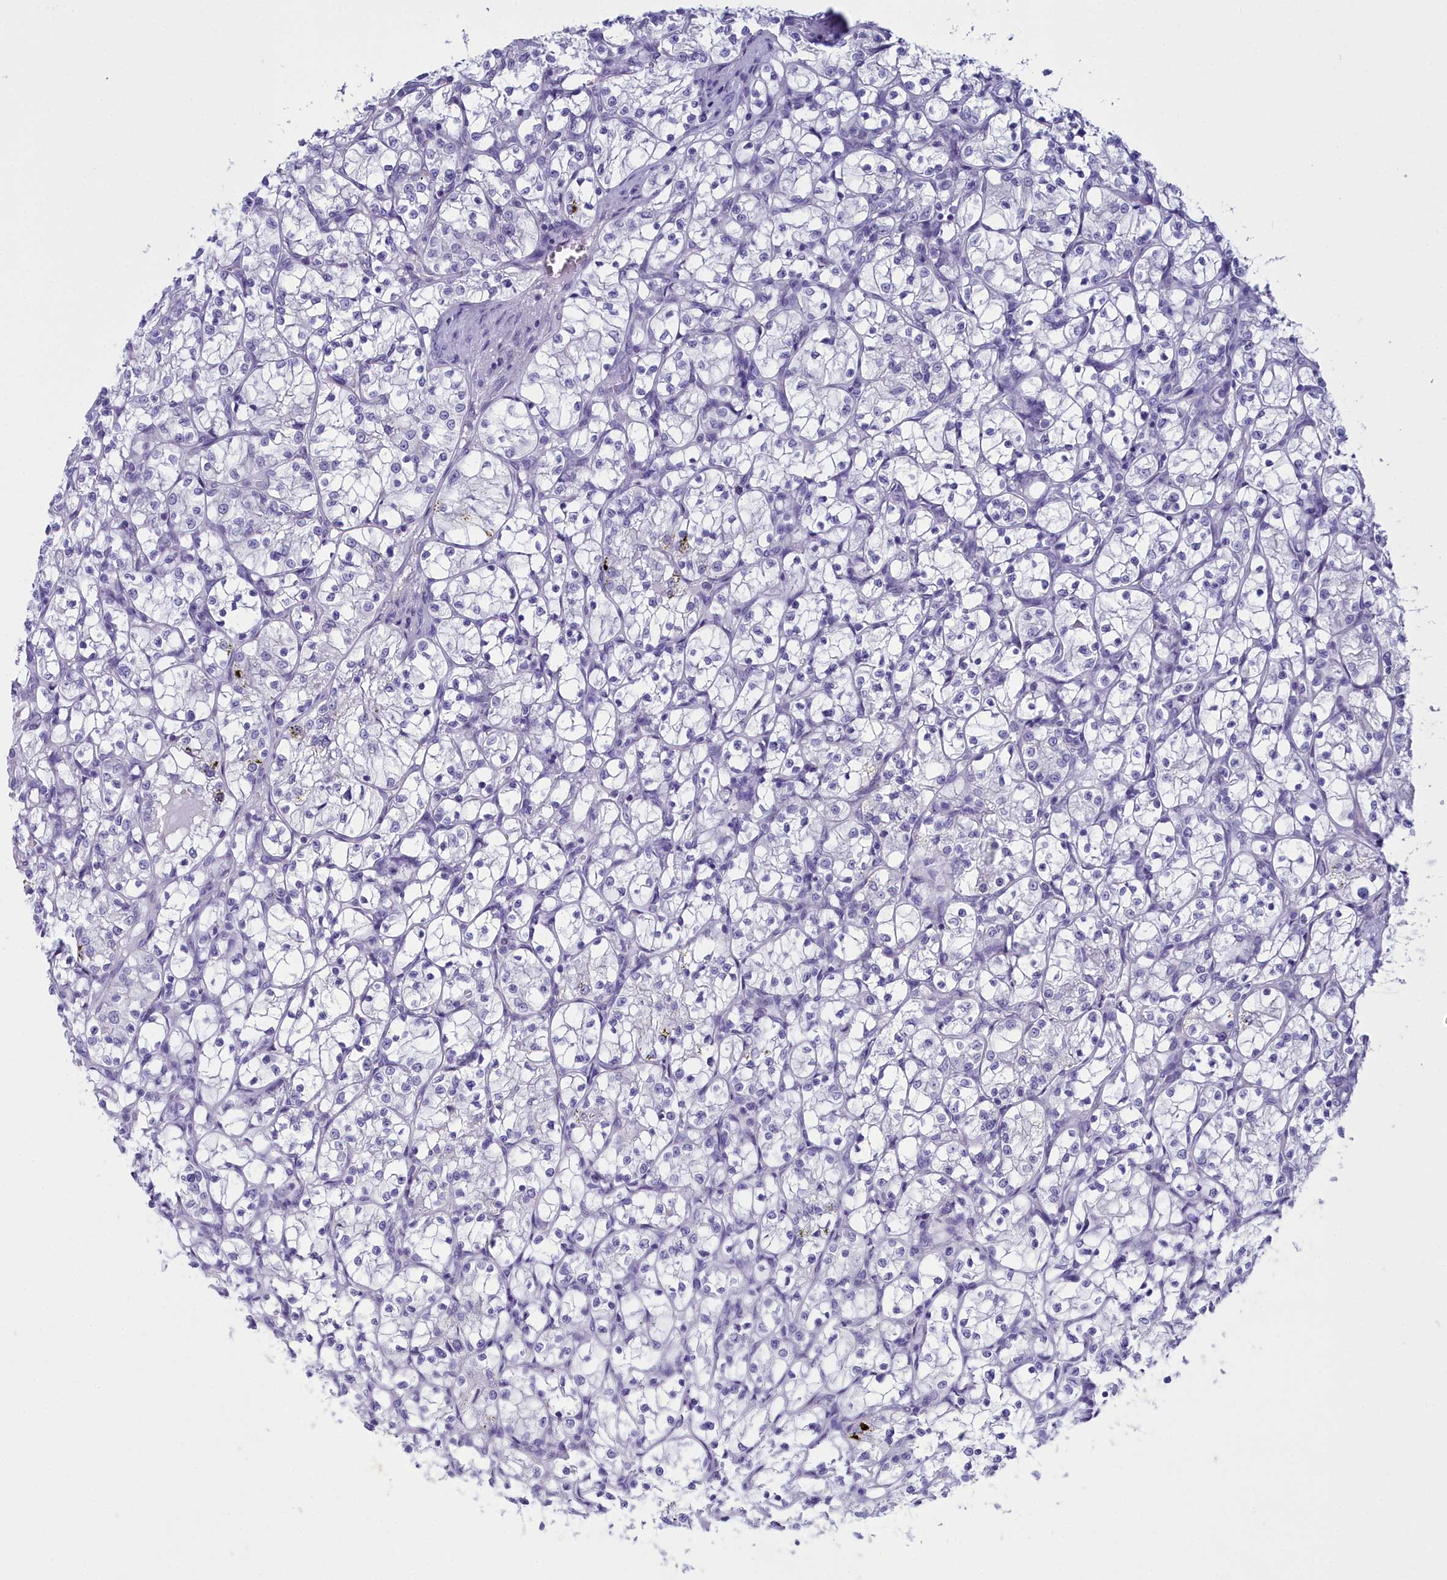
{"staining": {"intensity": "negative", "quantity": "none", "location": "none"}, "tissue": "renal cancer", "cell_type": "Tumor cells", "image_type": "cancer", "snomed": [{"axis": "morphology", "description": "Adenocarcinoma, NOS"}, {"axis": "topography", "description": "Kidney"}], "caption": "Micrograph shows no protein staining in tumor cells of renal adenocarcinoma tissue. (IHC, brightfield microscopy, high magnification).", "gene": "MAP6", "patient": {"sex": "female", "age": 69}}